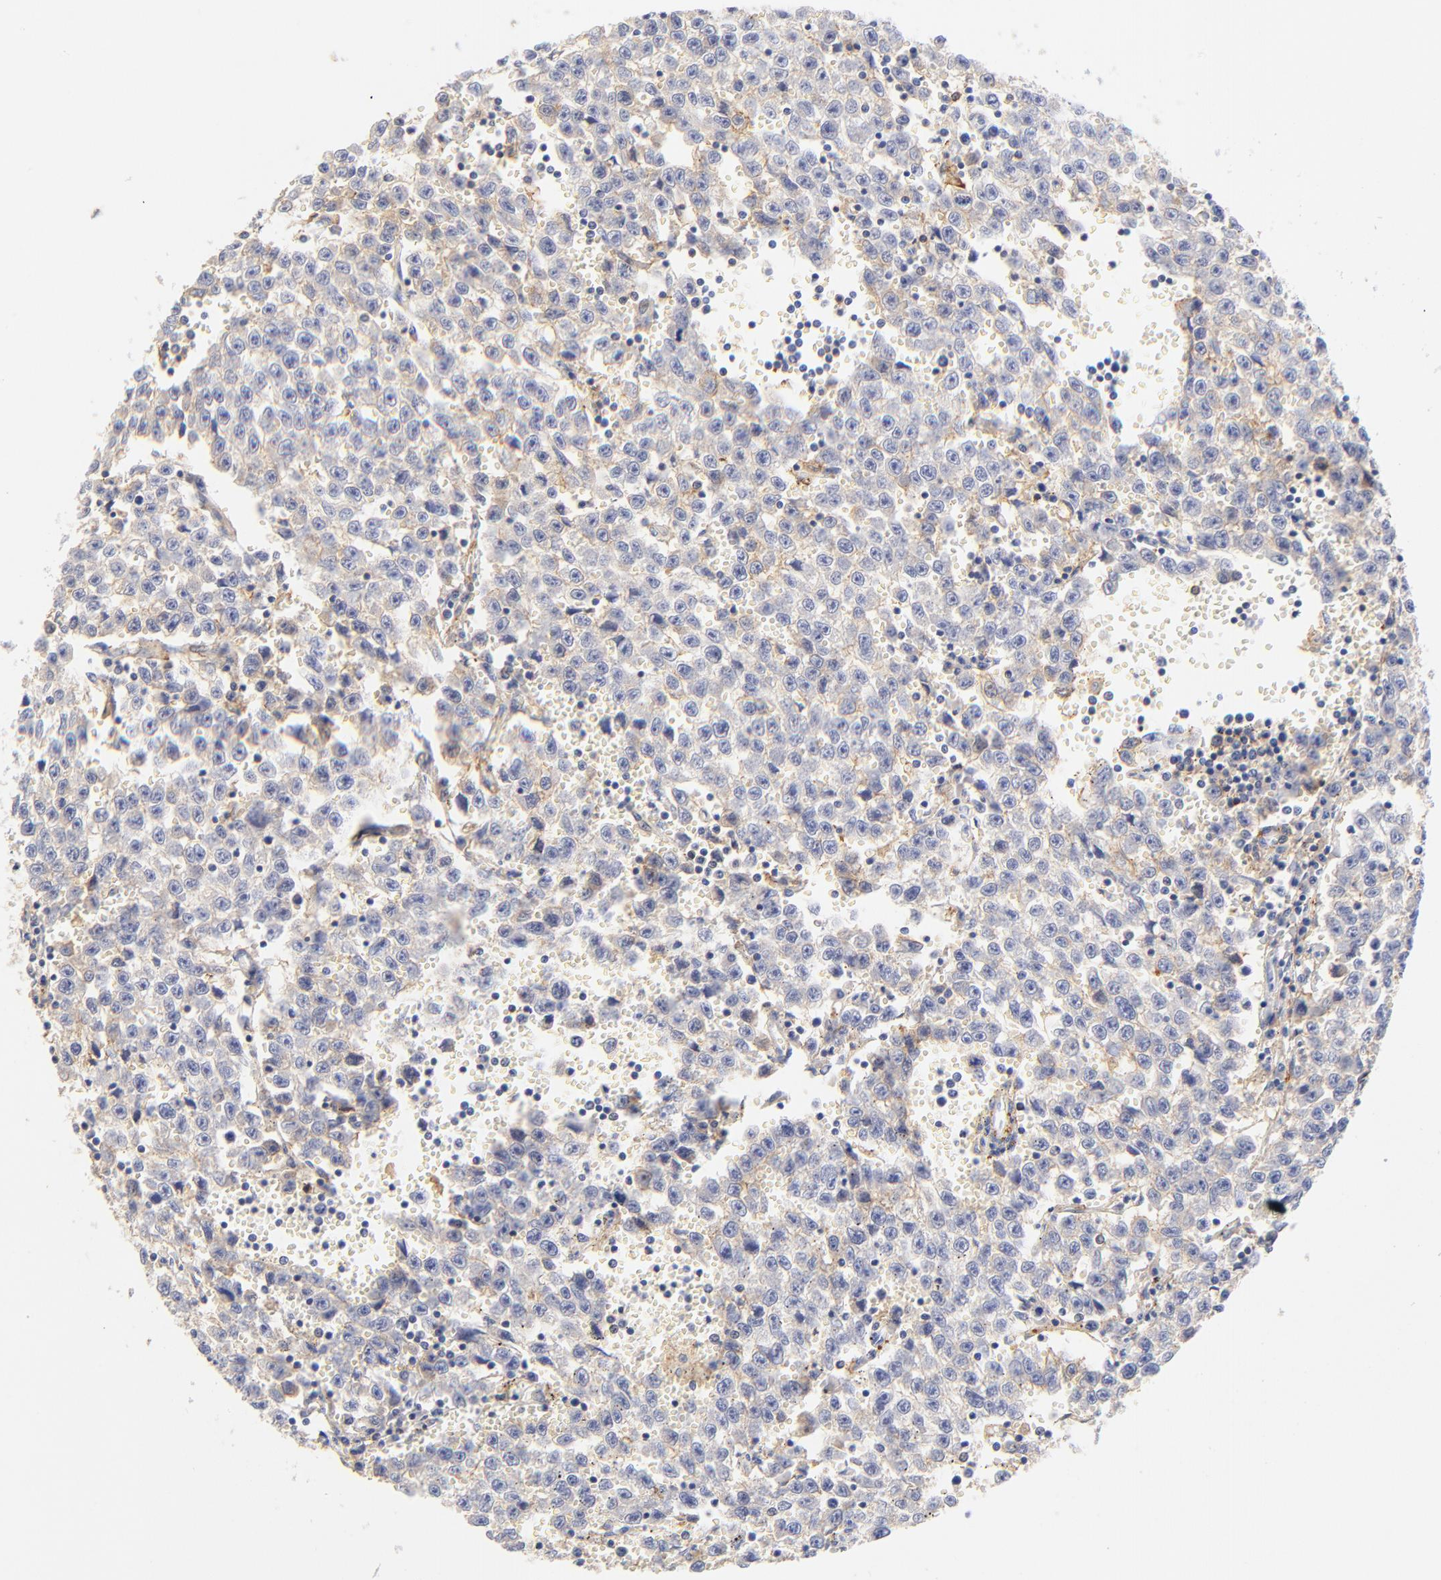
{"staining": {"intensity": "weak", "quantity": ">75%", "location": "cytoplasmic/membranous"}, "tissue": "testis cancer", "cell_type": "Tumor cells", "image_type": "cancer", "snomed": [{"axis": "morphology", "description": "Seminoma, NOS"}, {"axis": "topography", "description": "Testis"}], "caption": "Immunohistochemistry (IHC) micrograph of neoplastic tissue: testis seminoma stained using immunohistochemistry shows low levels of weak protein expression localized specifically in the cytoplasmic/membranous of tumor cells, appearing as a cytoplasmic/membranous brown color.", "gene": "MDGA2", "patient": {"sex": "male", "age": 35}}